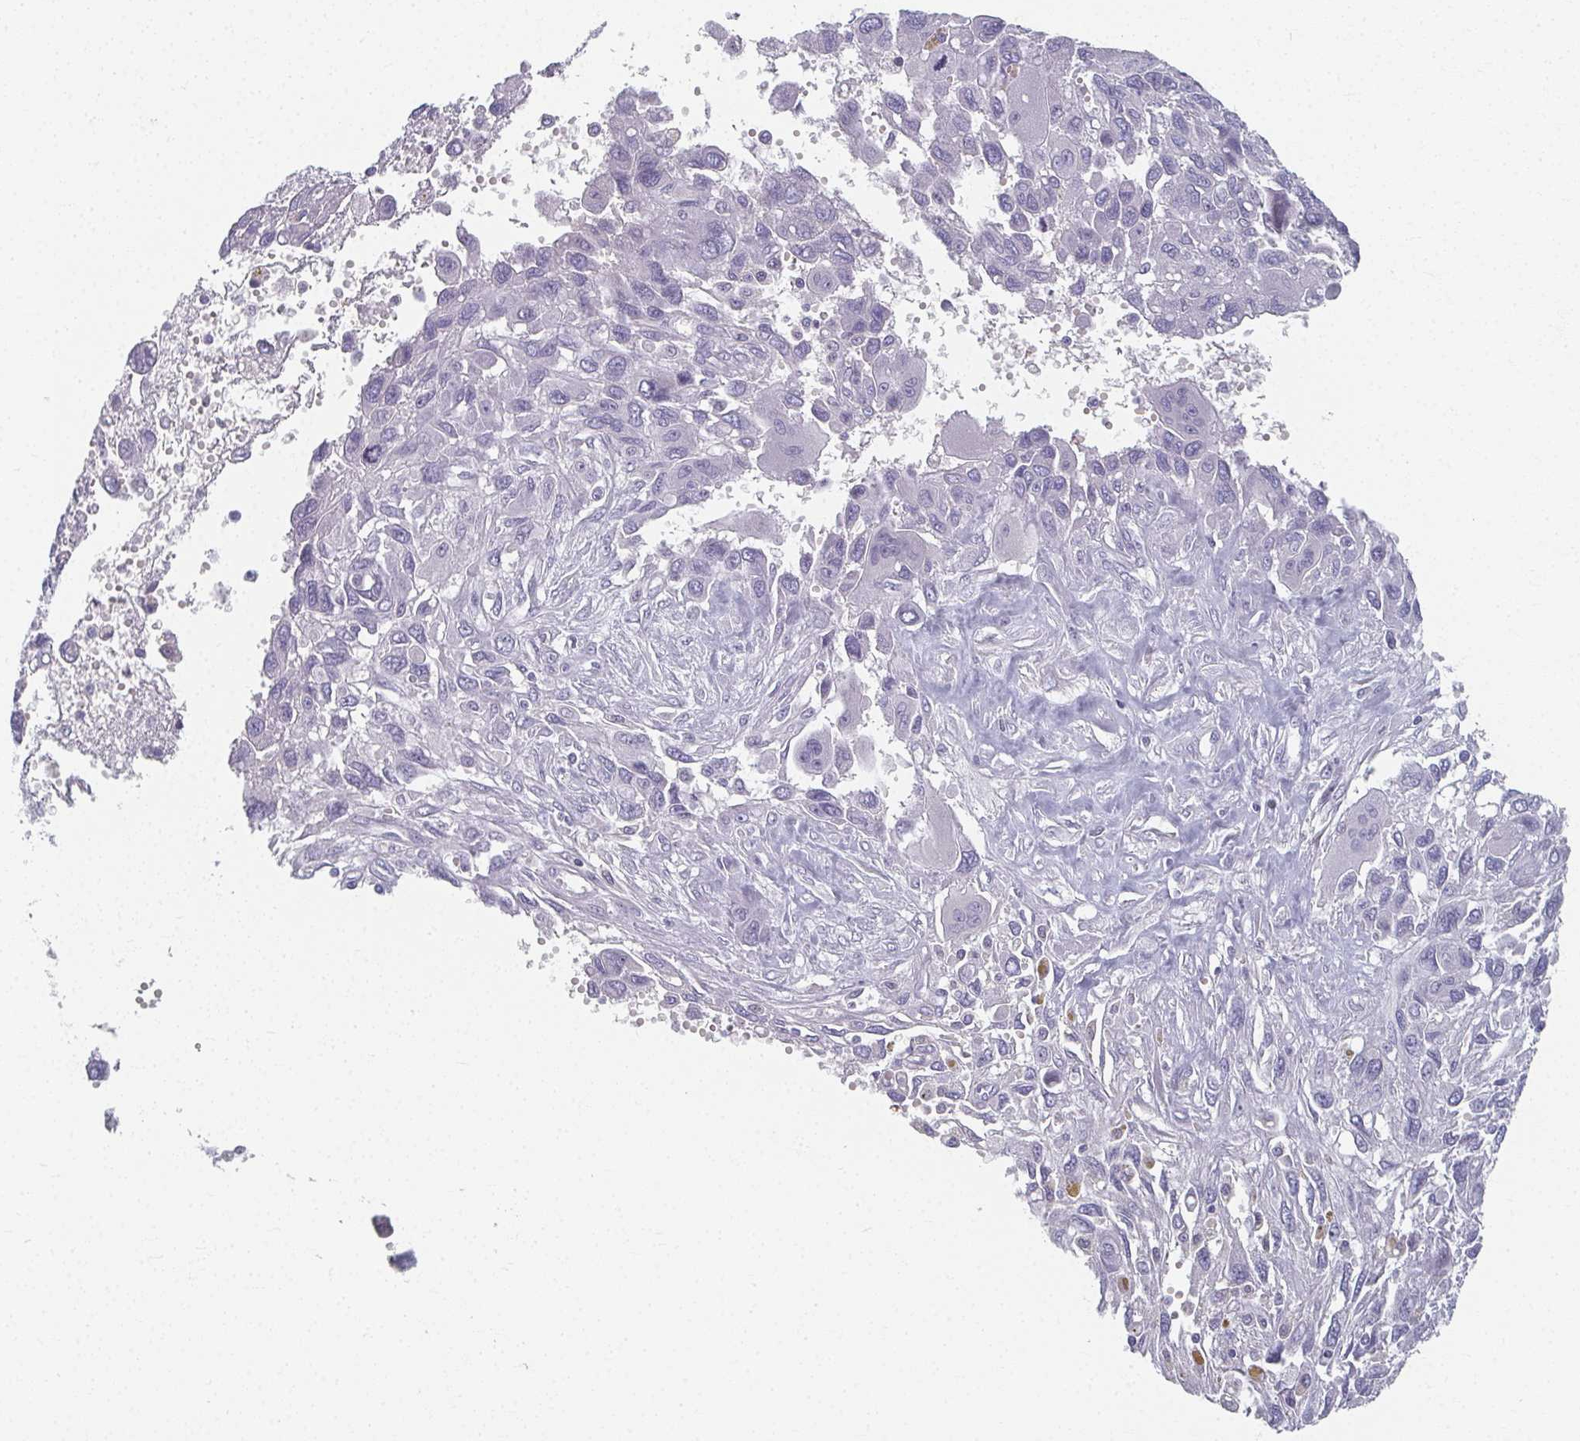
{"staining": {"intensity": "negative", "quantity": "none", "location": "none"}, "tissue": "pancreatic cancer", "cell_type": "Tumor cells", "image_type": "cancer", "snomed": [{"axis": "morphology", "description": "Adenocarcinoma, NOS"}, {"axis": "topography", "description": "Pancreas"}], "caption": "This is an IHC photomicrograph of human pancreatic adenocarcinoma. There is no expression in tumor cells.", "gene": "CAMKV", "patient": {"sex": "female", "age": 47}}